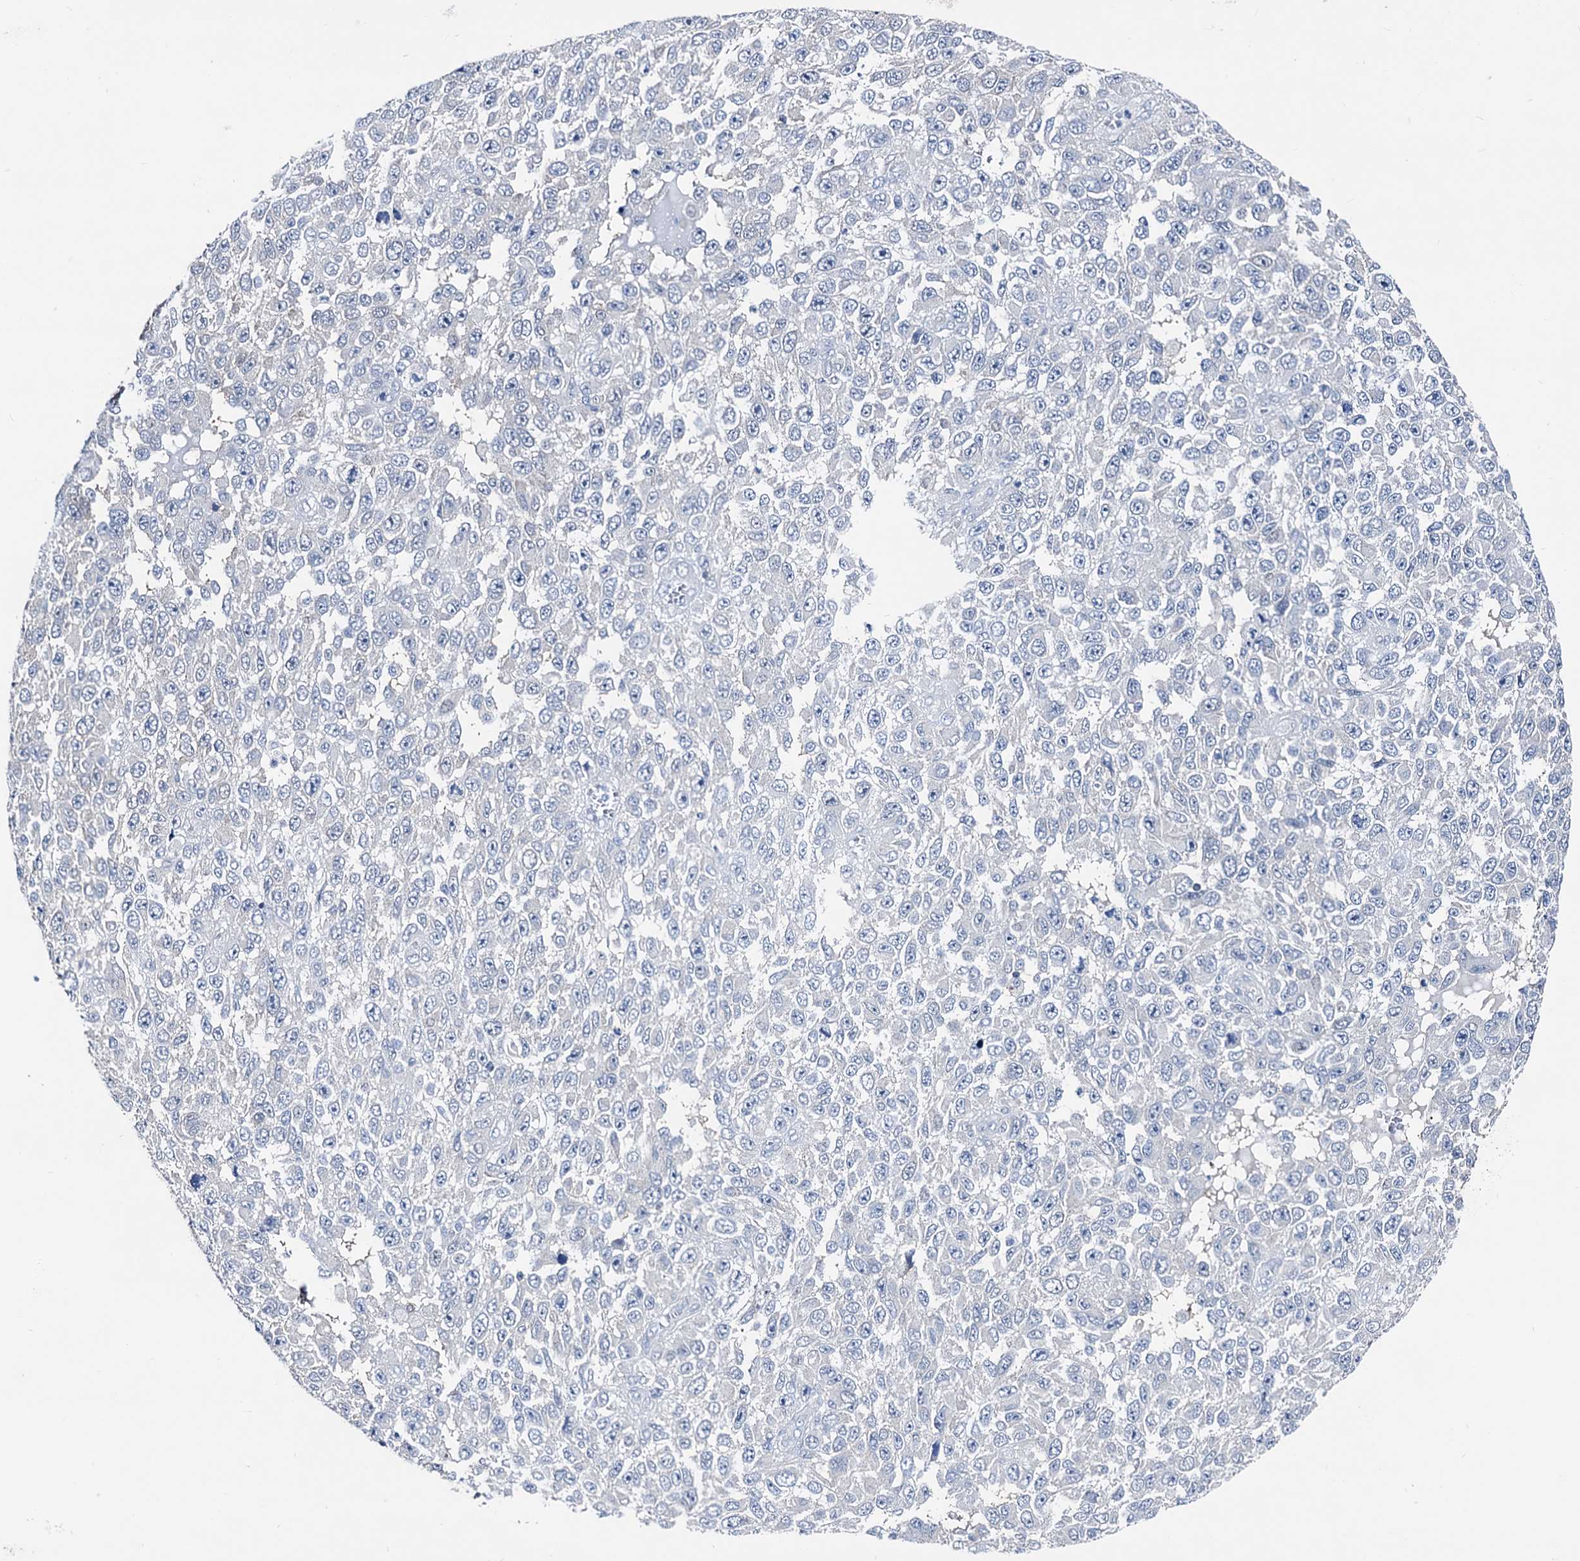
{"staining": {"intensity": "negative", "quantity": "none", "location": "none"}, "tissue": "melanoma", "cell_type": "Tumor cells", "image_type": "cancer", "snomed": [{"axis": "morphology", "description": "Normal tissue, NOS"}, {"axis": "morphology", "description": "Malignant melanoma, NOS"}, {"axis": "topography", "description": "Skin"}], "caption": "A micrograph of human melanoma is negative for staining in tumor cells. (DAB IHC visualized using brightfield microscopy, high magnification).", "gene": "GLO1", "patient": {"sex": "female", "age": 96}}